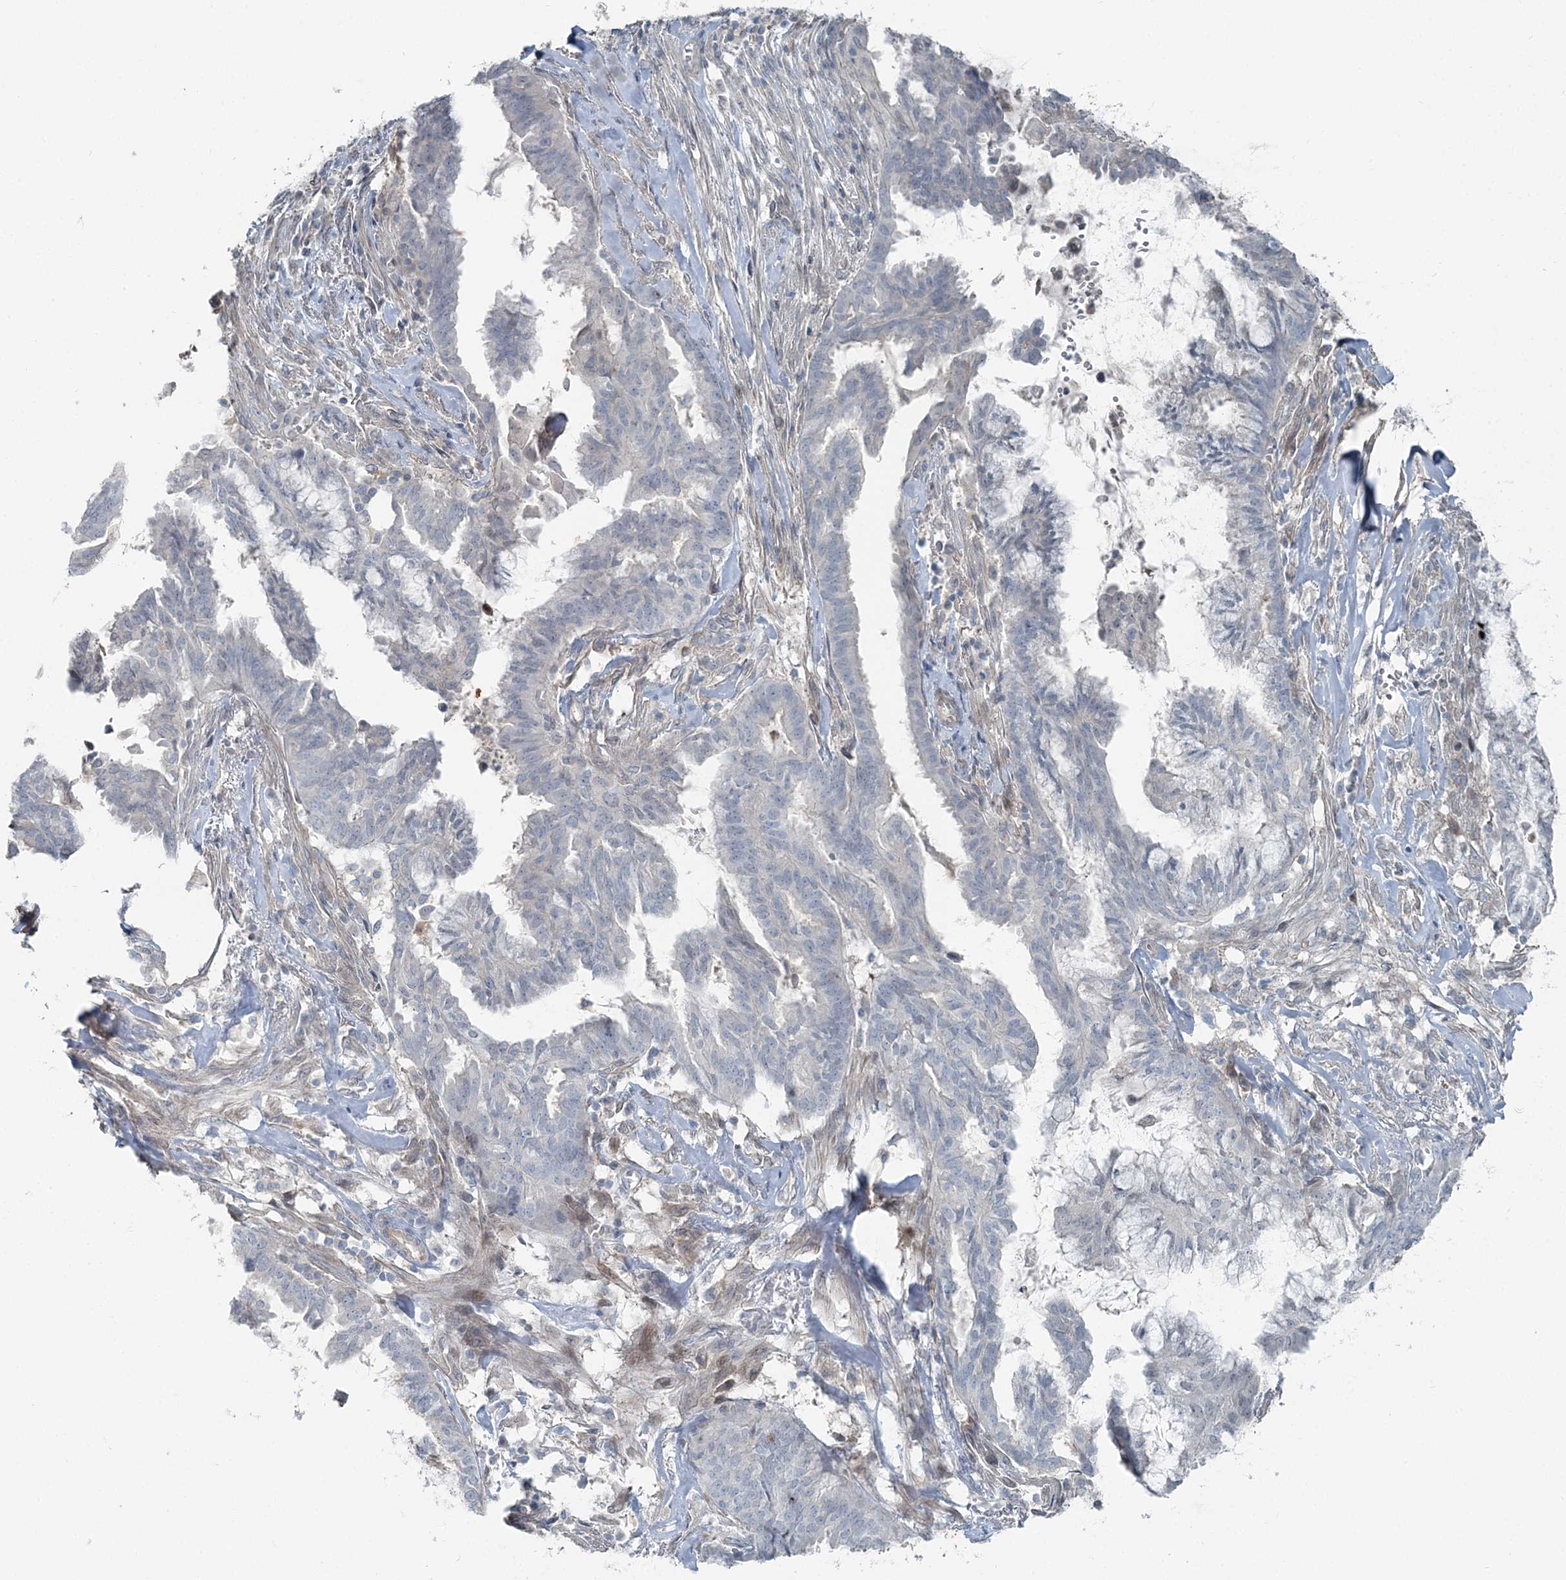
{"staining": {"intensity": "negative", "quantity": "none", "location": "none"}, "tissue": "endometrial cancer", "cell_type": "Tumor cells", "image_type": "cancer", "snomed": [{"axis": "morphology", "description": "Adenocarcinoma, NOS"}, {"axis": "topography", "description": "Endometrium"}], "caption": "This is an immunohistochemistry histopathology image of human adenocarcinoma (endometrial). There is no expression in tumor cells.", "gene": "FBXL17", "patient": {"sex": "female", "age": 86}}